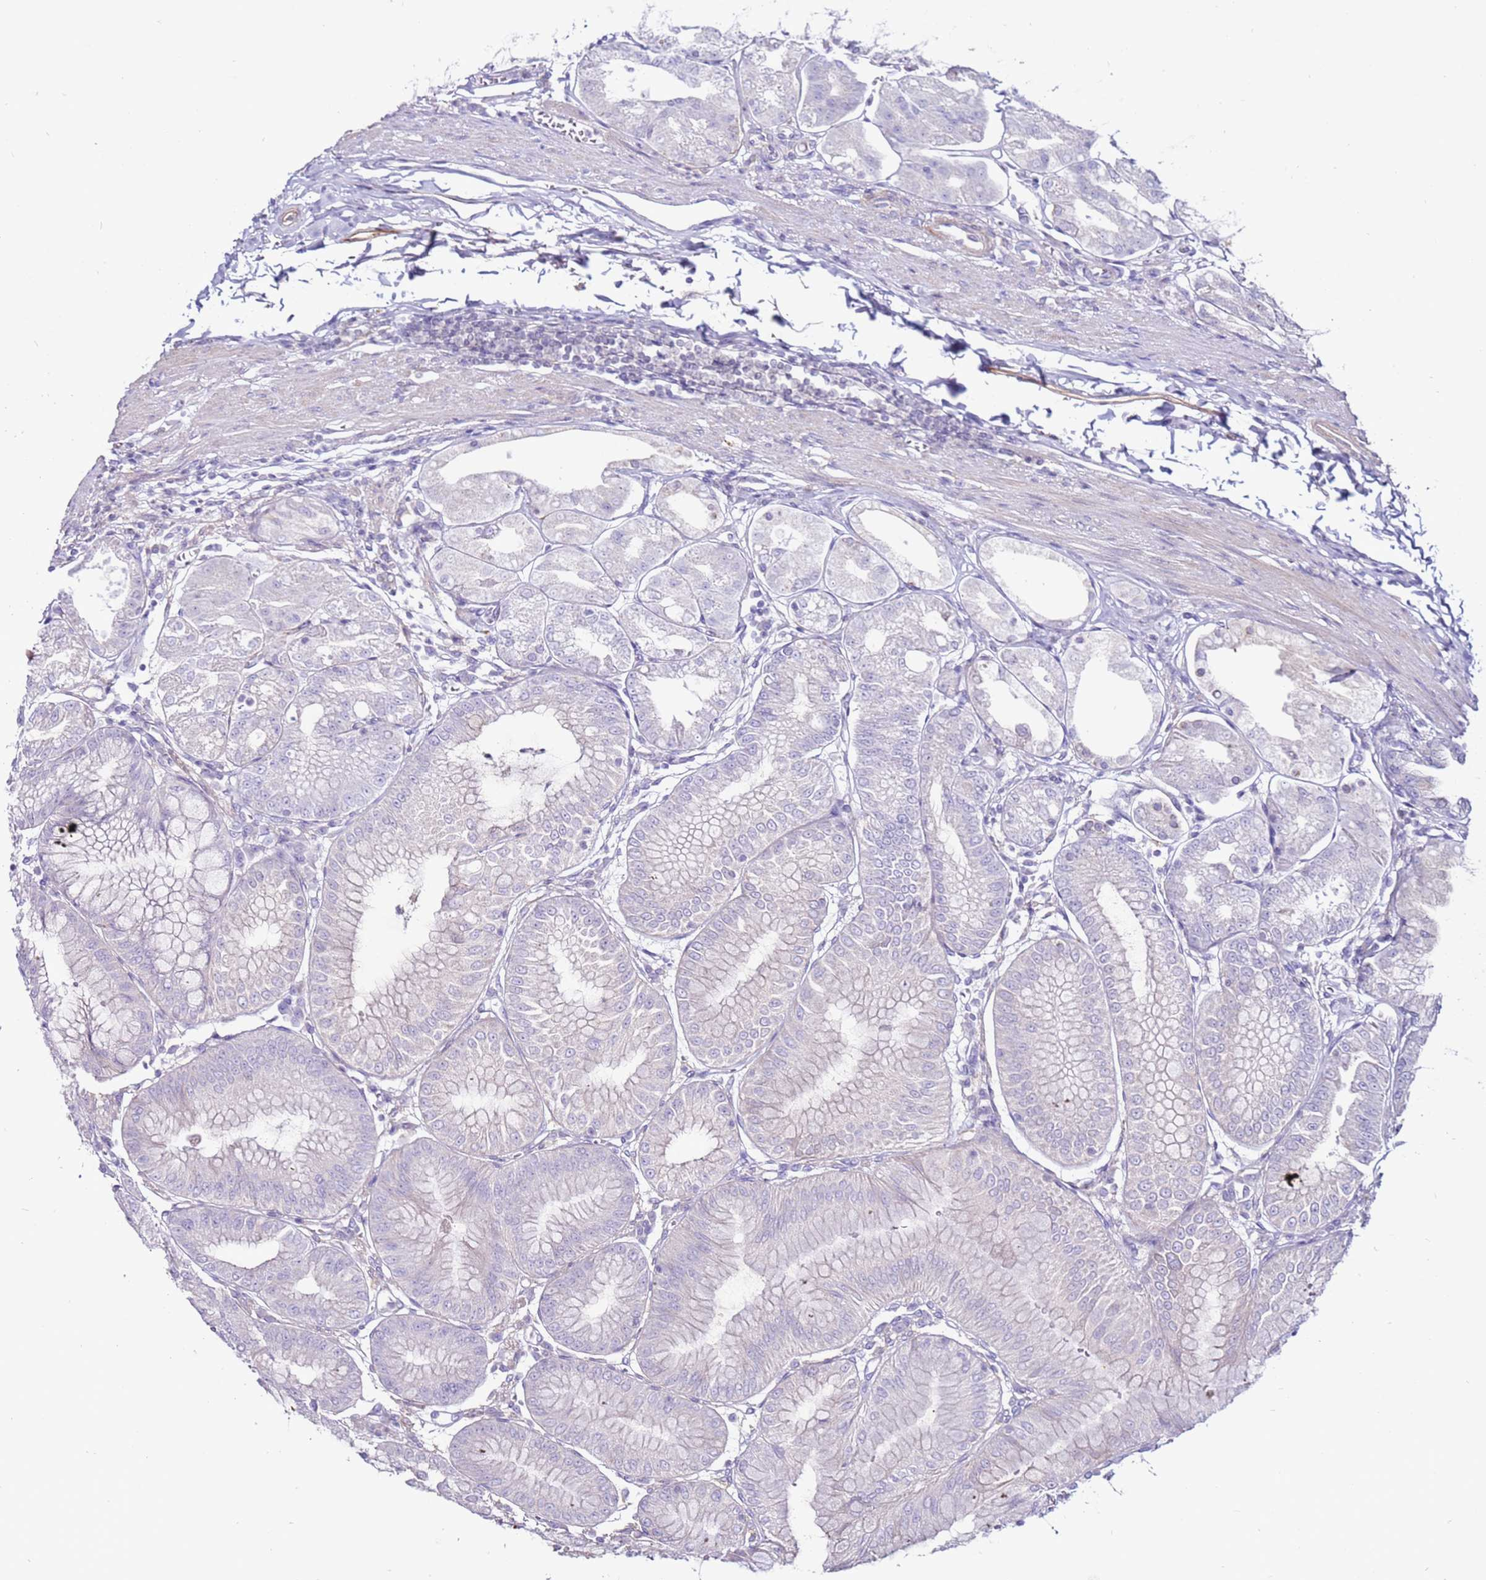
{"staining": {"intensity": "negative", "quantity": "none", "location": "none"}, "tissue": "stomach", "cell_type": "Glandular cells", "image_type": "normal", "snomed": [{"axis": "morphology", "description": "Normal tissue, NOS"}, {"axis": "topography", "description": "Stomach, lower"}], "caption": "The image exhibits no significant expression in glandular cells of stomach. The staining was performed using DAB (3,3'-diaminobenzidine) to visualize the protein expression in brown, while the nuclei were stained in blue with hematoxylin (Magnification: 20x).", "gene": "CLEC4M", "patient": {"sex": "male", "age": 71}}